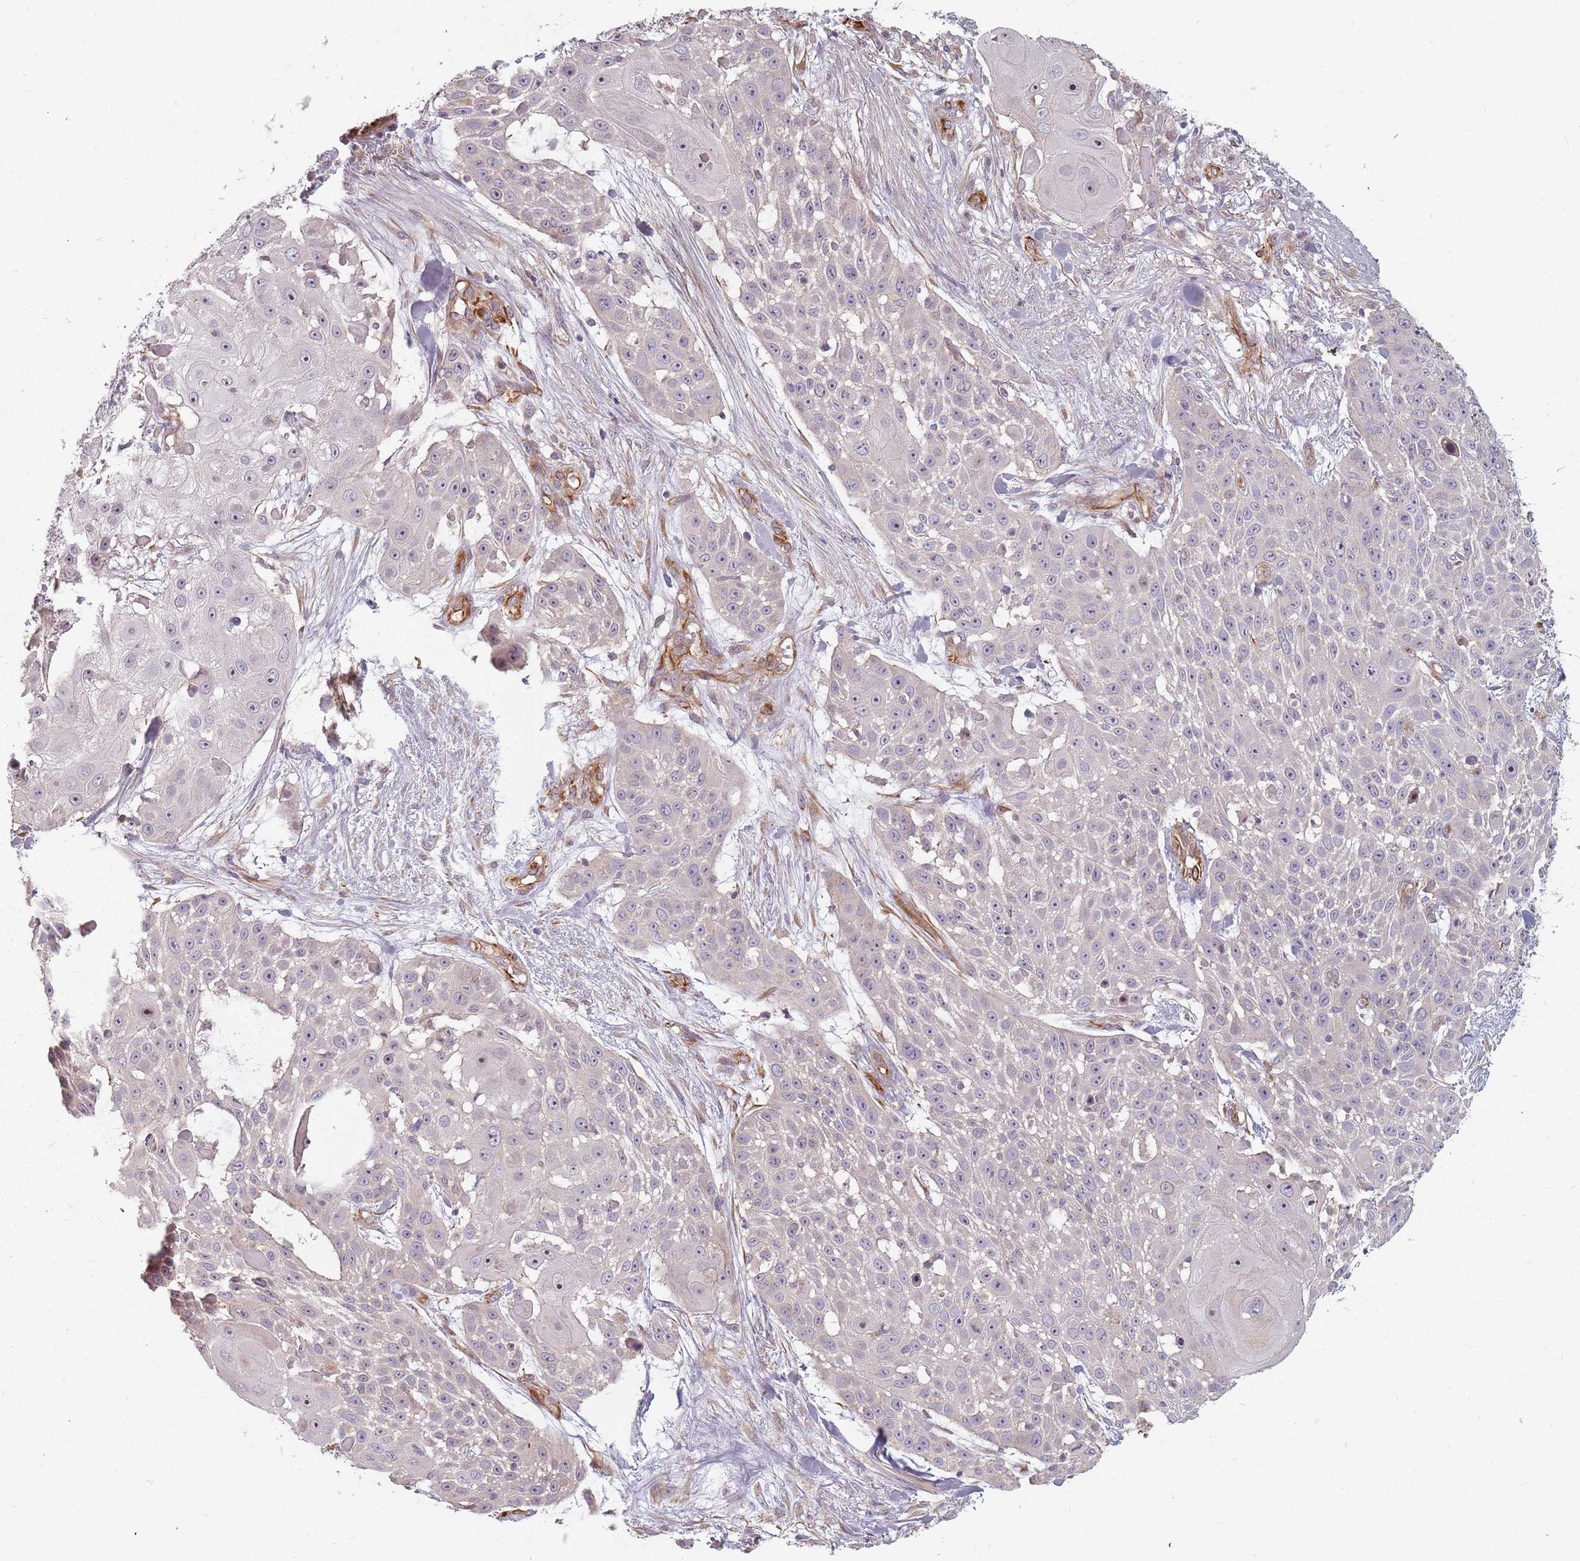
{"staining": {"intensity": "negative", "quantity": "none", "location": "none"}, "tissue": "skin cancer", "cell_type": "Tumor cells", "image_type": "cancer", "snomed": [{"axis": "morphology", "description": "Squamous cell carcinoma, NOS"}, {"axis": "topography", "description": "Skin"}], "caption": "There is no significant staining in tumor cells of squamous cell carcinoma (skin).", "gene": "GAS2L3", "patient": {"sex": "female", "age": 86}}